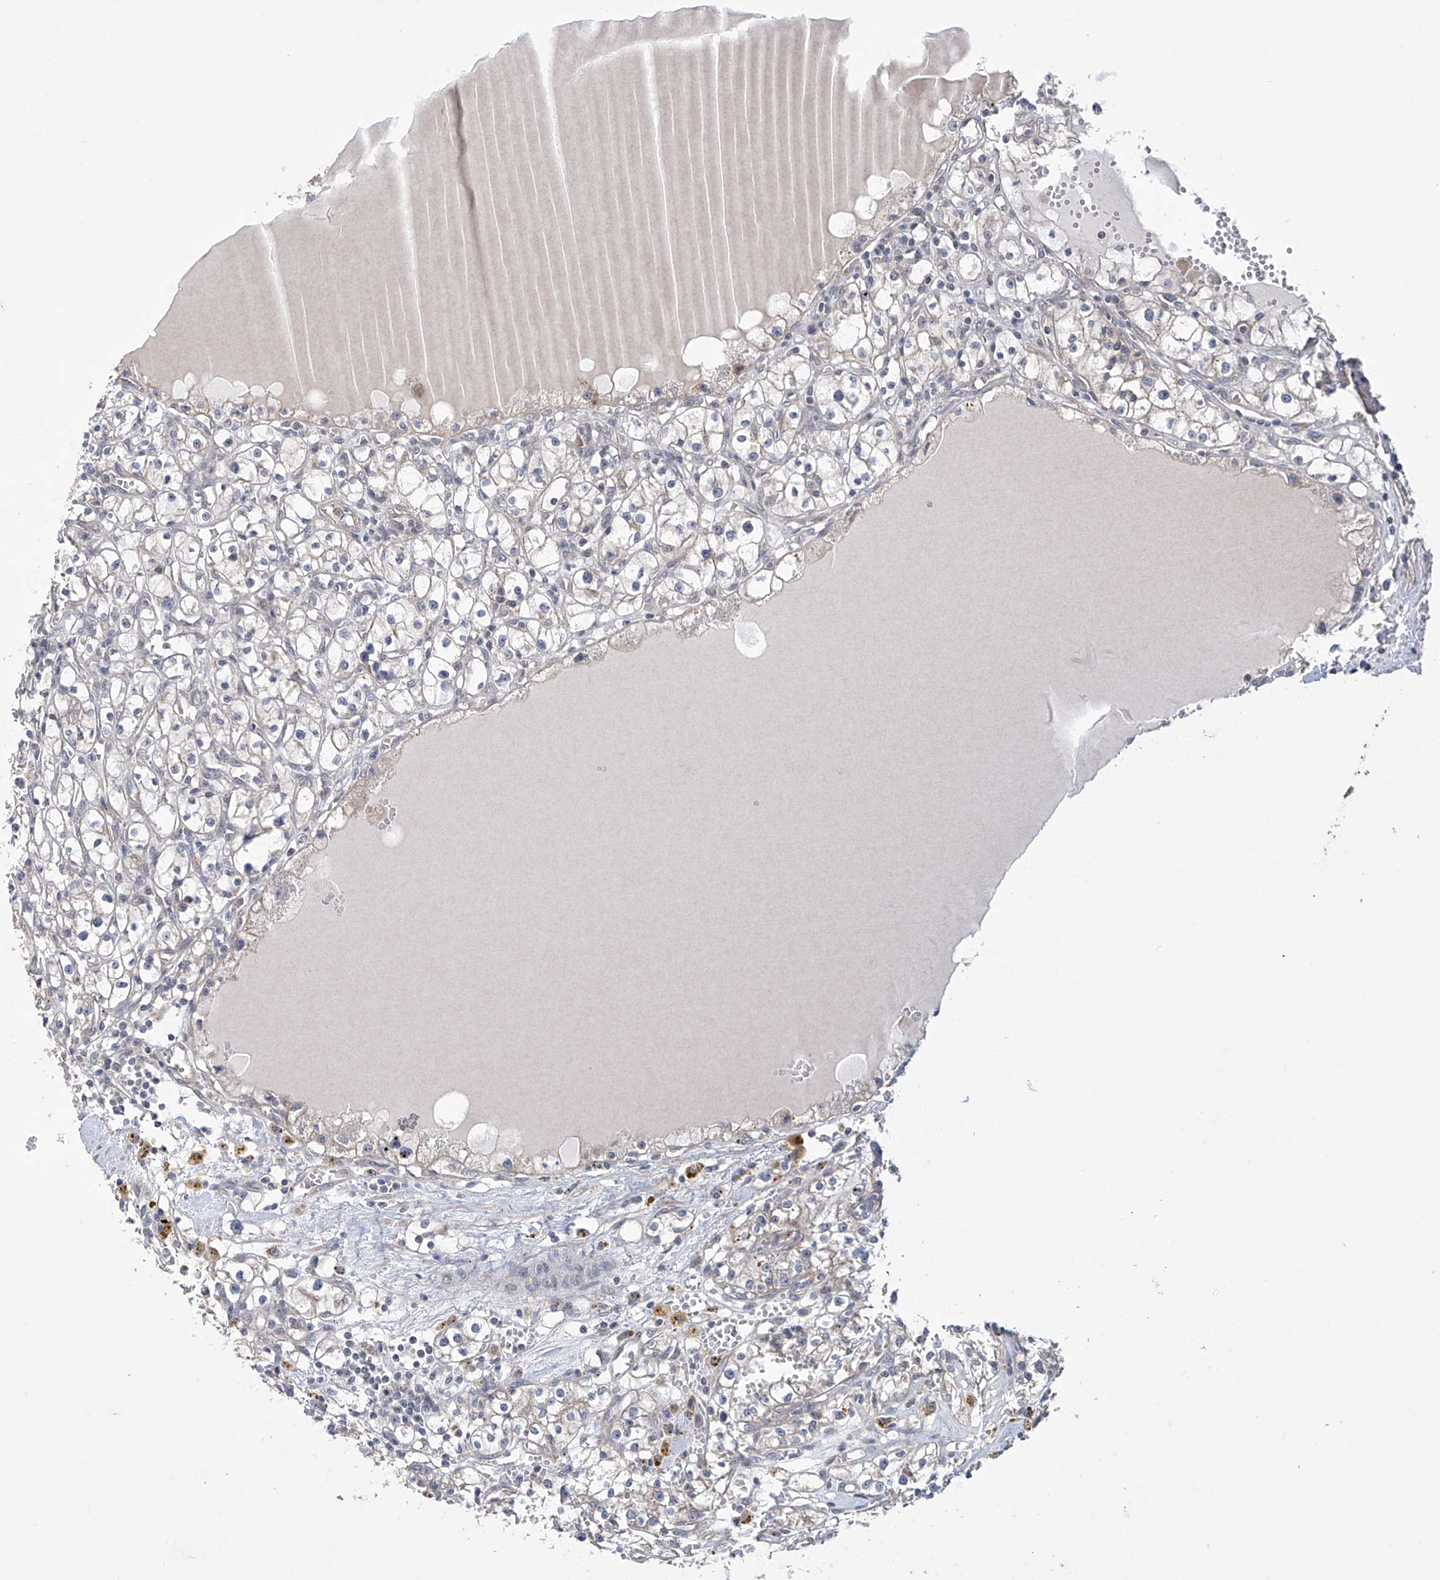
{"staining": {"intensity": "negative", "quantity": "none", "location": "none"}, "tissue": "renal cancer", "cell_type": "Tumor cells", "image_type": "cancer", "snomed": [{"axis": "morphology", "description": "Adenocarcinoma, NOS"}, {"axis": "topography", "description": "Kidney"}], "caption": "Human renal cancer (adenocarcinoma) stained for a protein using IHC displays no expression in tumor cells.", "gene": "TRIM60", "patient": {"sex": "male", "age": 56}}